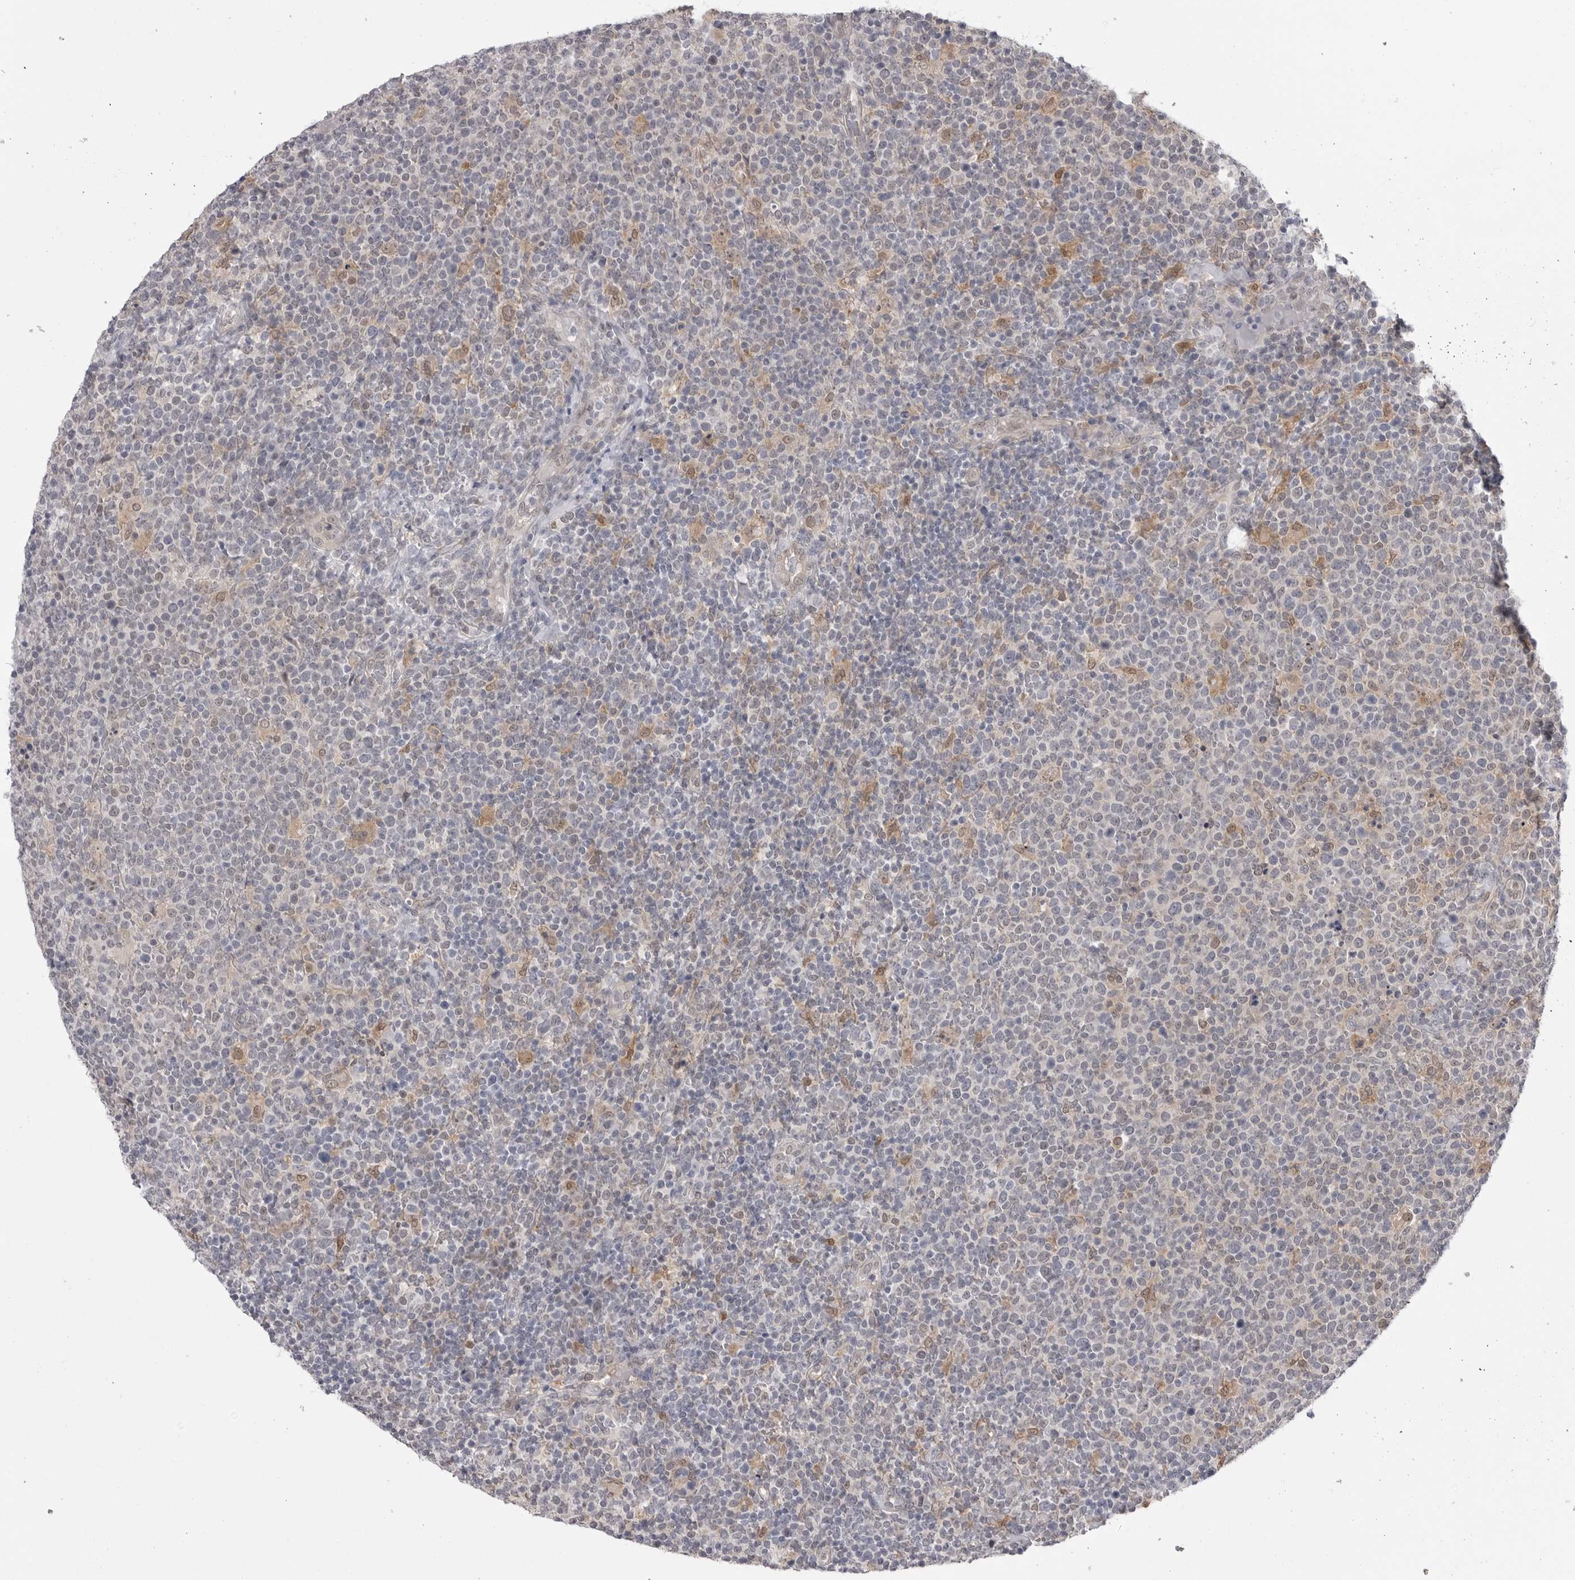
{"staining": {"intensity": "negative", "quantity": "none", "location": "none"}, "tissue": "lymphoma", "cell_type": "Tumor cells", "image_type": "cancer", "snomed": [{"axis": "morphology", "description": "Malignant lymphoma, non-Hodgkin's type, High grade"}, {"axis": "topography", "description": "Lymph node"}], "caption": "The image reveals no significant expression in tumor cells of lymphoma.", "gene": "PNPO", "patient": {"sex": "male", "age": 61}}